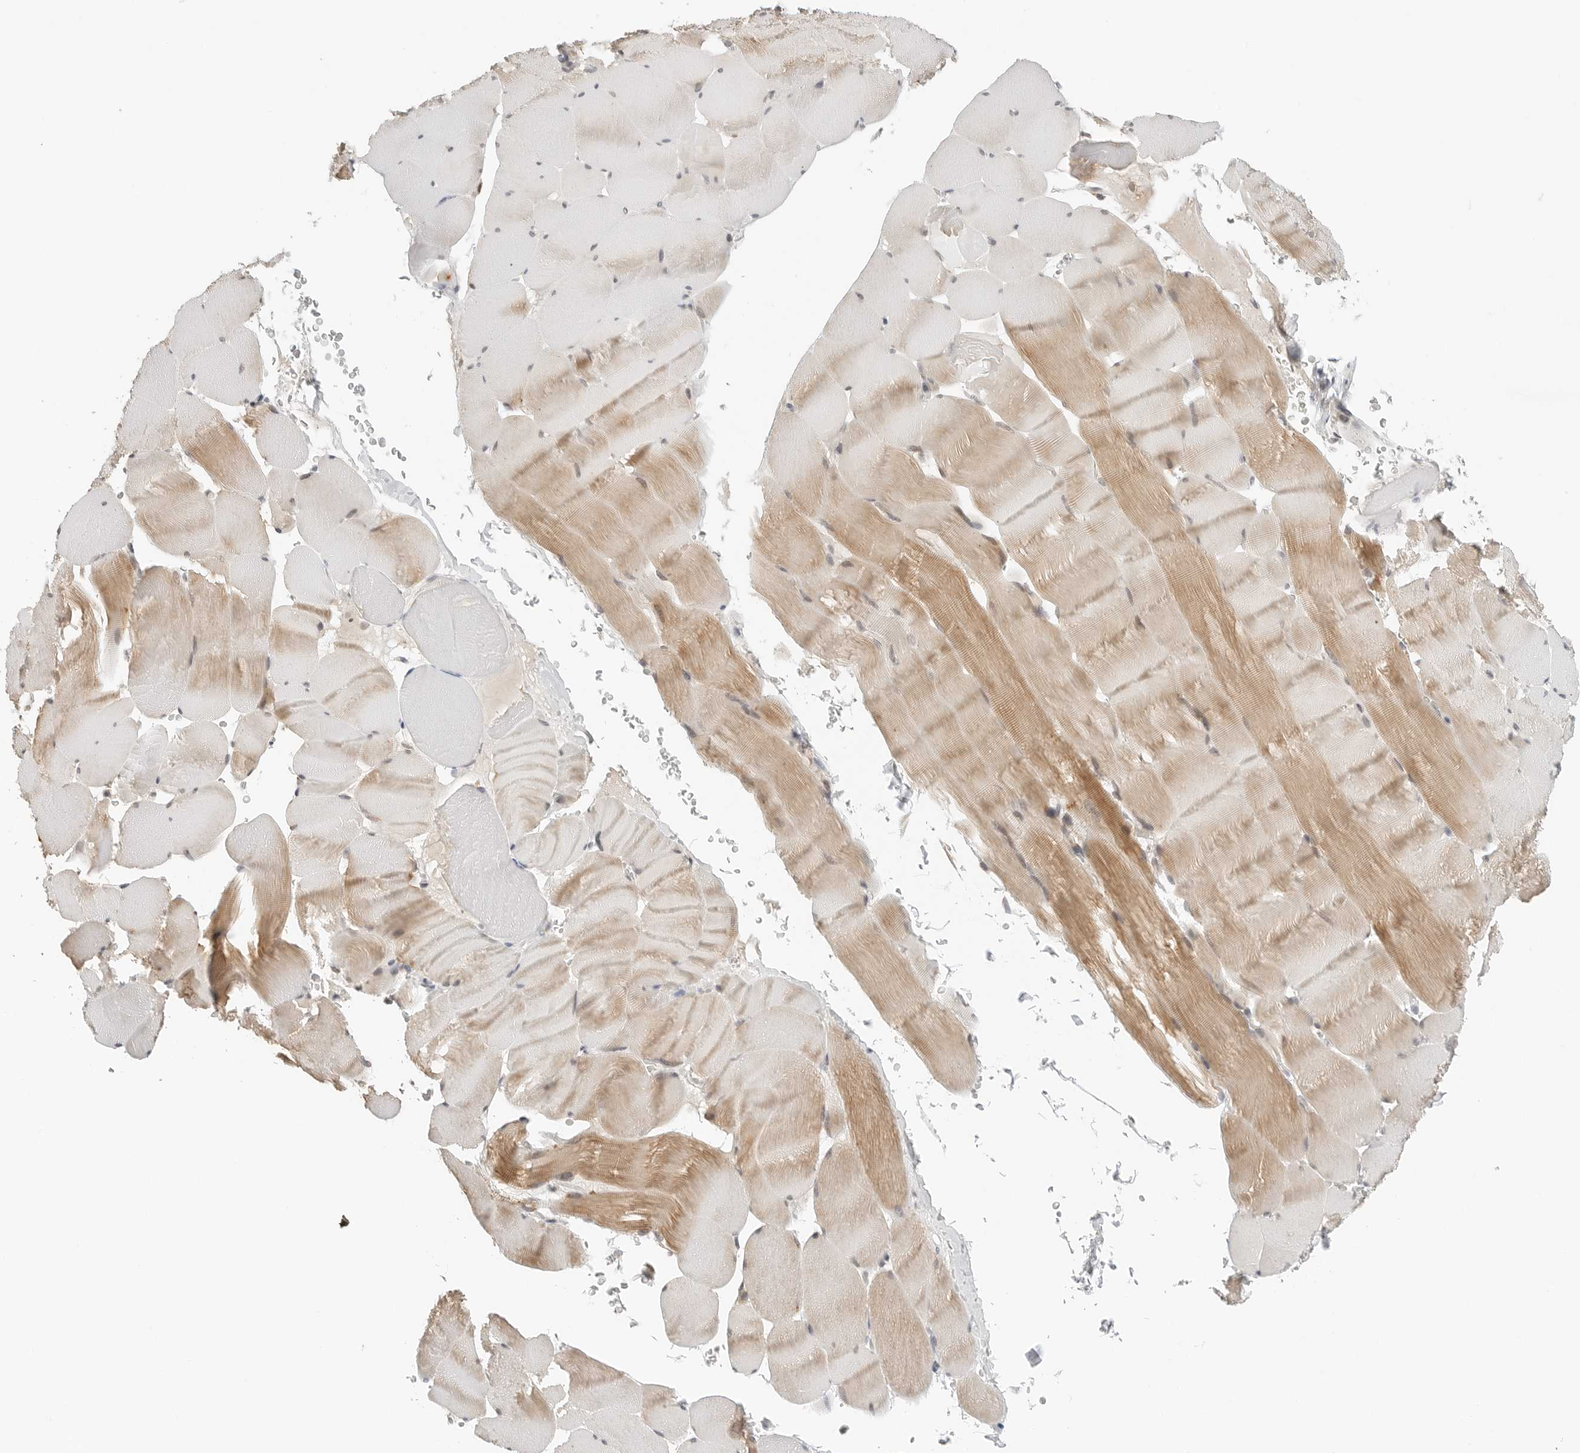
{"staining": {"intensity": "moderate", "quantity": "<25%", "location": "cytoplasmic/membranous"}, "tissue": "skeletal muscle", "cell_type": "Myocytes", "image_type": "normal", "snomed": [{"axis": "morphology", "description": "Normal tissue, NOS"}, {"axis": "topography", "description": "Skeletal muscle"}], "caption": "Approximately <25% of myocytes in benign human skeletal muscle demonstrate moderate cytoplasmic/membranous protein staining as visualized by brown immunohistochemical staining.", "gene": "DYRK4", "patient": {"sex": "male", "age": 62}}